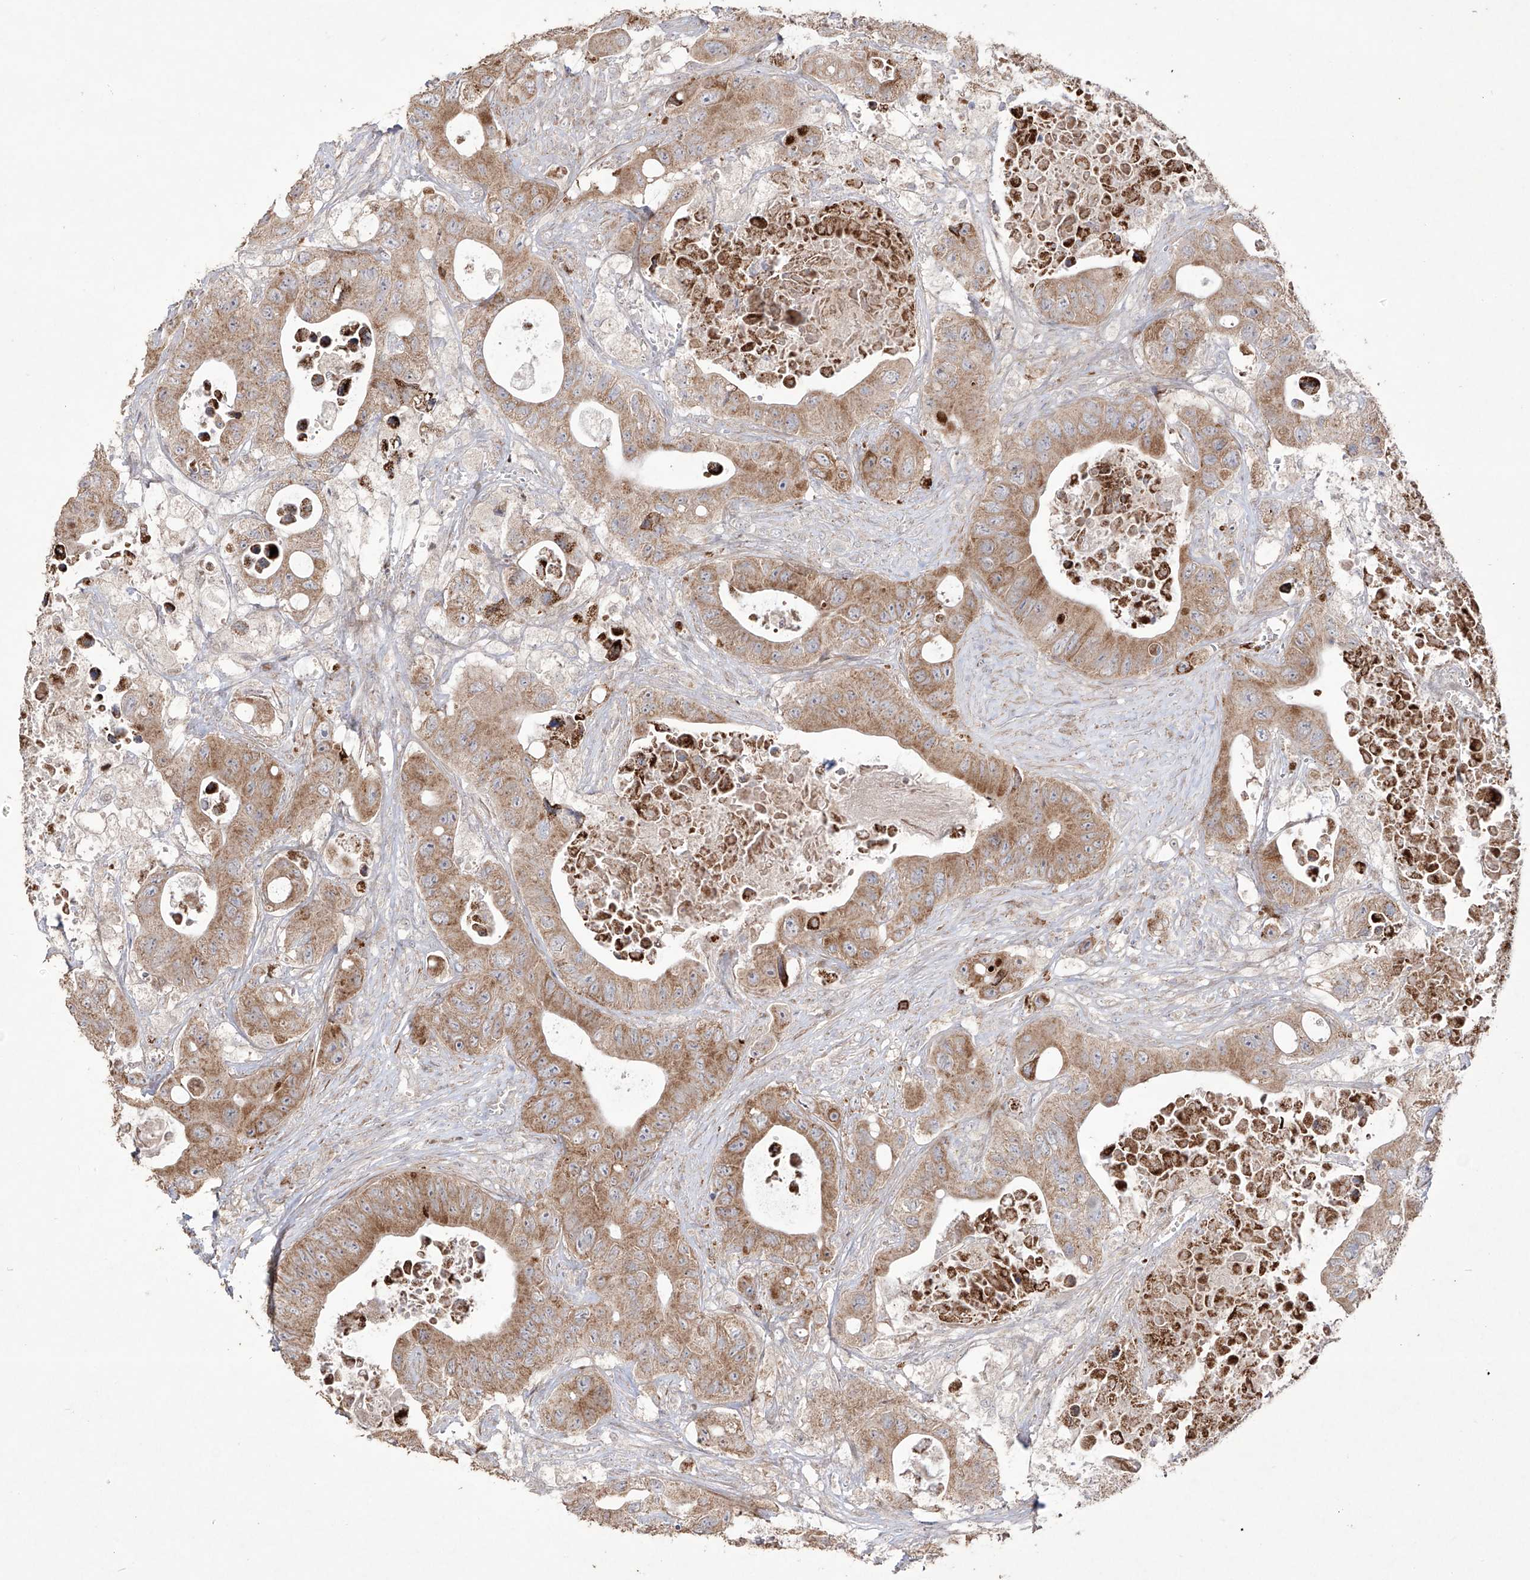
{"staining": {"intensity": "moderate", "quantity": ">75%", "location": "cytoplasmic/membranous"}, "tissue": "colorectal cancer", "cell_type": "Tumor cells", "image_type": "cancer", "snomed": [{"axis": "morphology", "description": "Adenocarcinoma, NOS"}, {"axis": "topography", "description": "Colon"}], "caption": "Brown immunohistochemical staining in colorectal cancer (adenocarcinoma) reveals moderate cytoplasmic/membranous staining in about >75% of tumor cells. The staining is performed using DAB brown chromogen to label protein expression. The nuclei are counter-stained blue using hematoxylin.", "gene": "YKT6", "patient": {"sex": "female", "age": 46}}